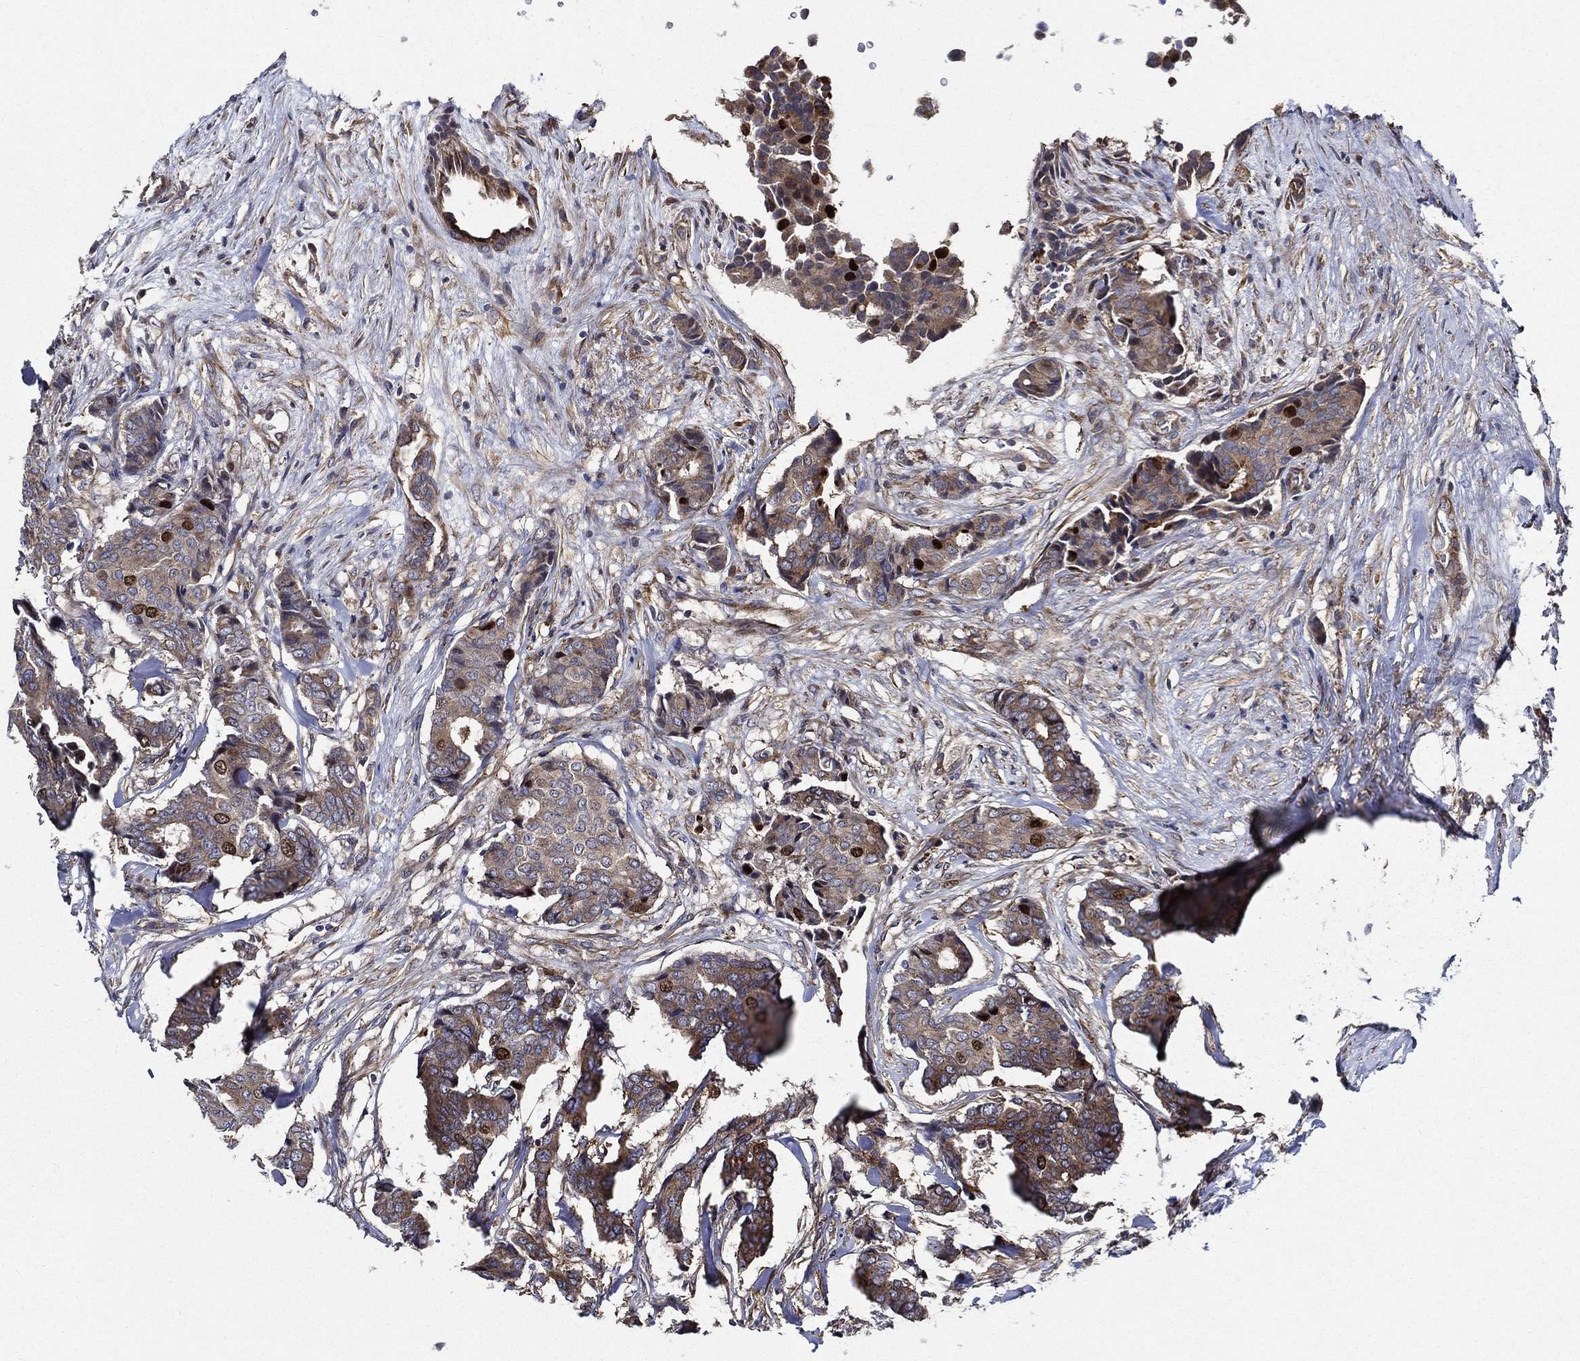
{"staining": {"intensity": "moderate", "quantity": "<25%", "location": "cytoplasmic/membranous,nuclear"}, "tissue": "breast cancer", "cell_type": "Tumor cells", "image_type": "cancer", "snomed": [{"axis": "morphology", "description": "Duct carcinoma"}, {"axis": "topography", "description": "Breast"}], "caption": "Immunohistochemical staining of human breast cancer (intraductal carcinoma) shows moderate cytoplasmic/membranous and nuclear protein staining in about <25% of tumor cells.", "gene": "KIF20B", "patient": {"sex": "female", "age": 75}}